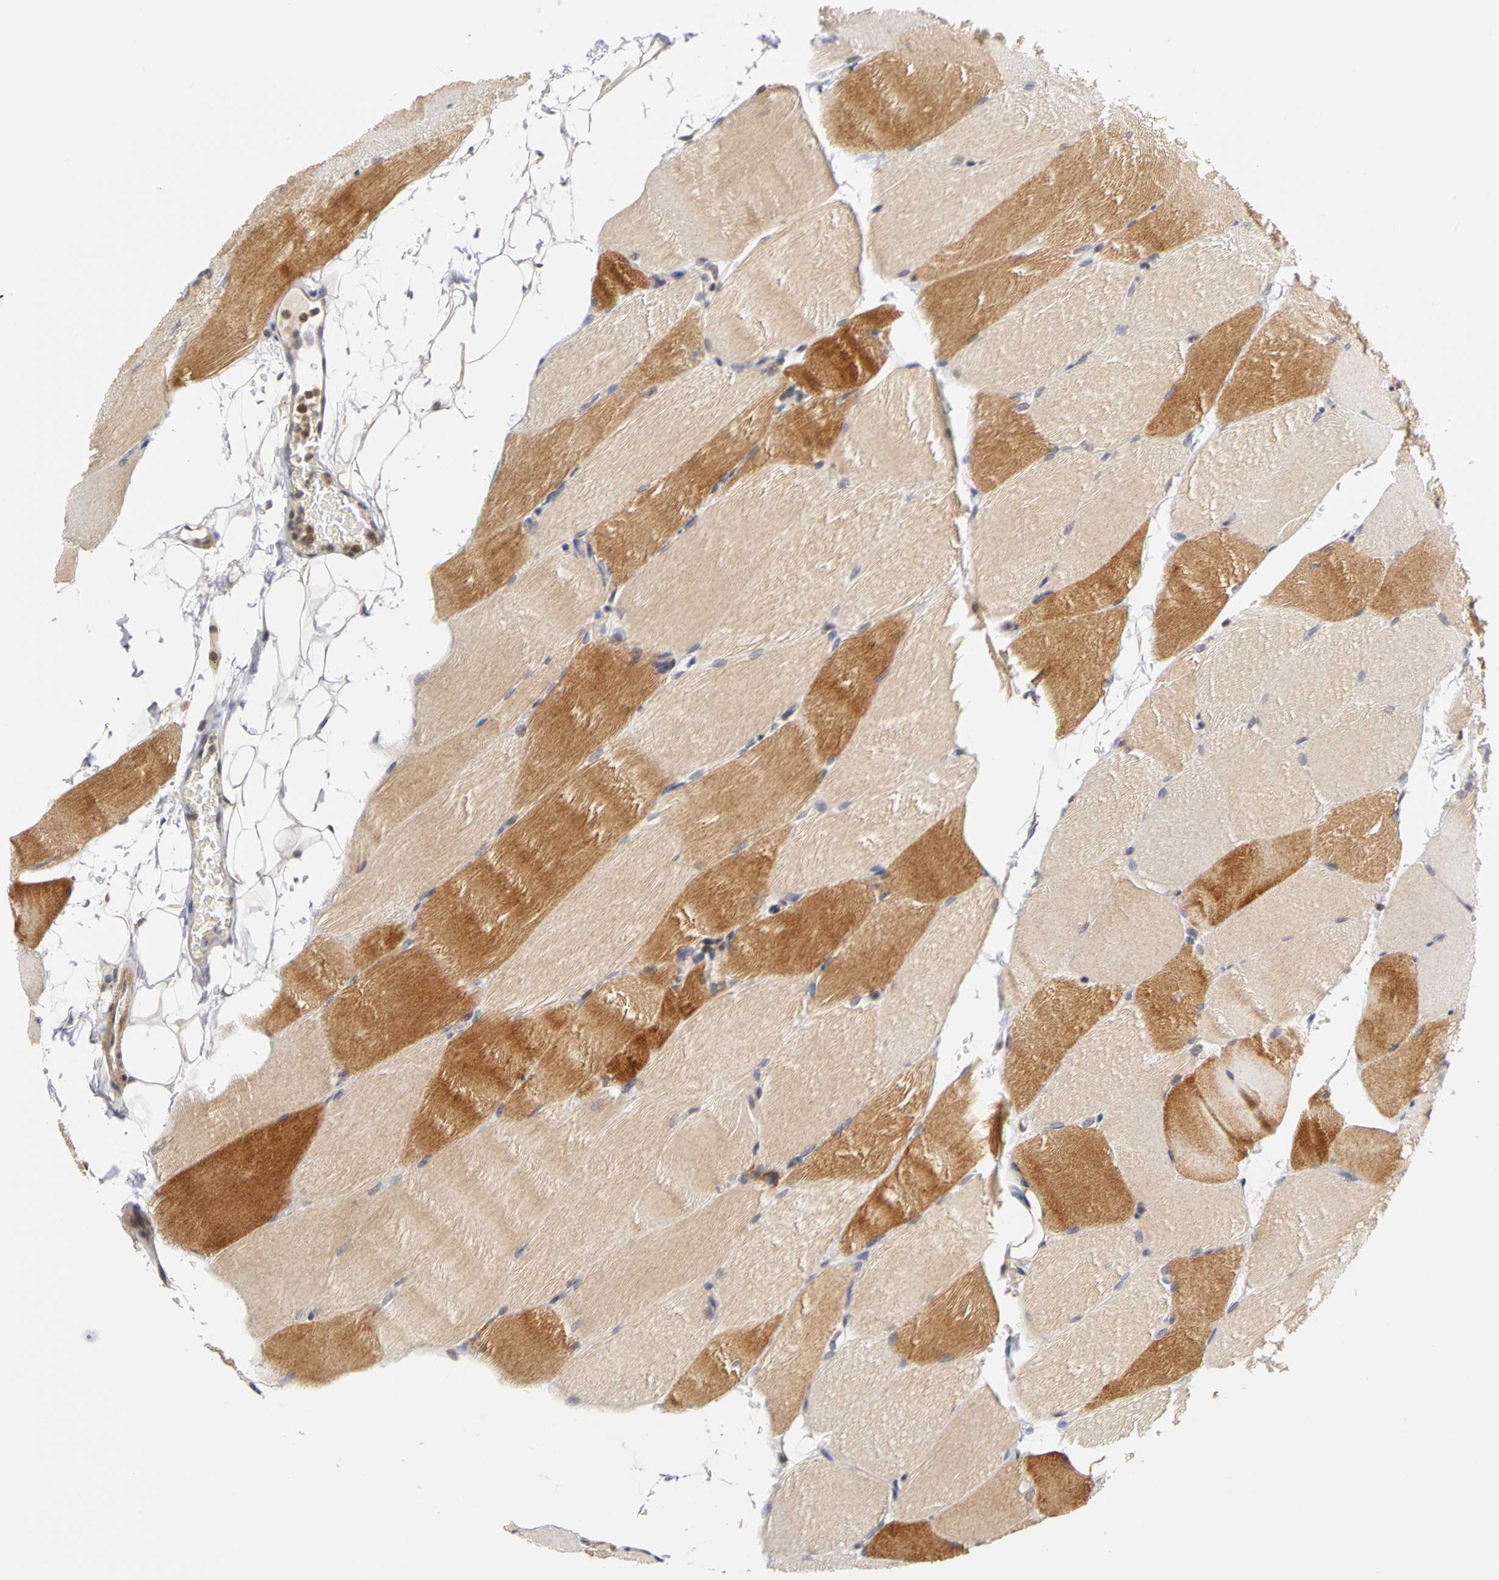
{"staining": {"intensity": "moderate", "quantity": ">75%", "location": "cytoplasmic/membranous"}, "tissue": "parathyroid gland", "cell_type": "Glandular cells", "image_type": "normal", "snomed": [{"axis": "morphology", "description": "Normal tissue, NOS"}, {"axis": "topography", "description": "Skeletal muscle"}, {"axis": "topography", "description": "Parathyroid gland"}], "caption": "Protein positivity by IHC demonstrates moderate cytoplasmic/membranous positivity in approximately >75% of glandular cells in unremarkable parathyroid gland.", "gene": "UBE2M", "patient": {"sex": "female", "age": 37}}